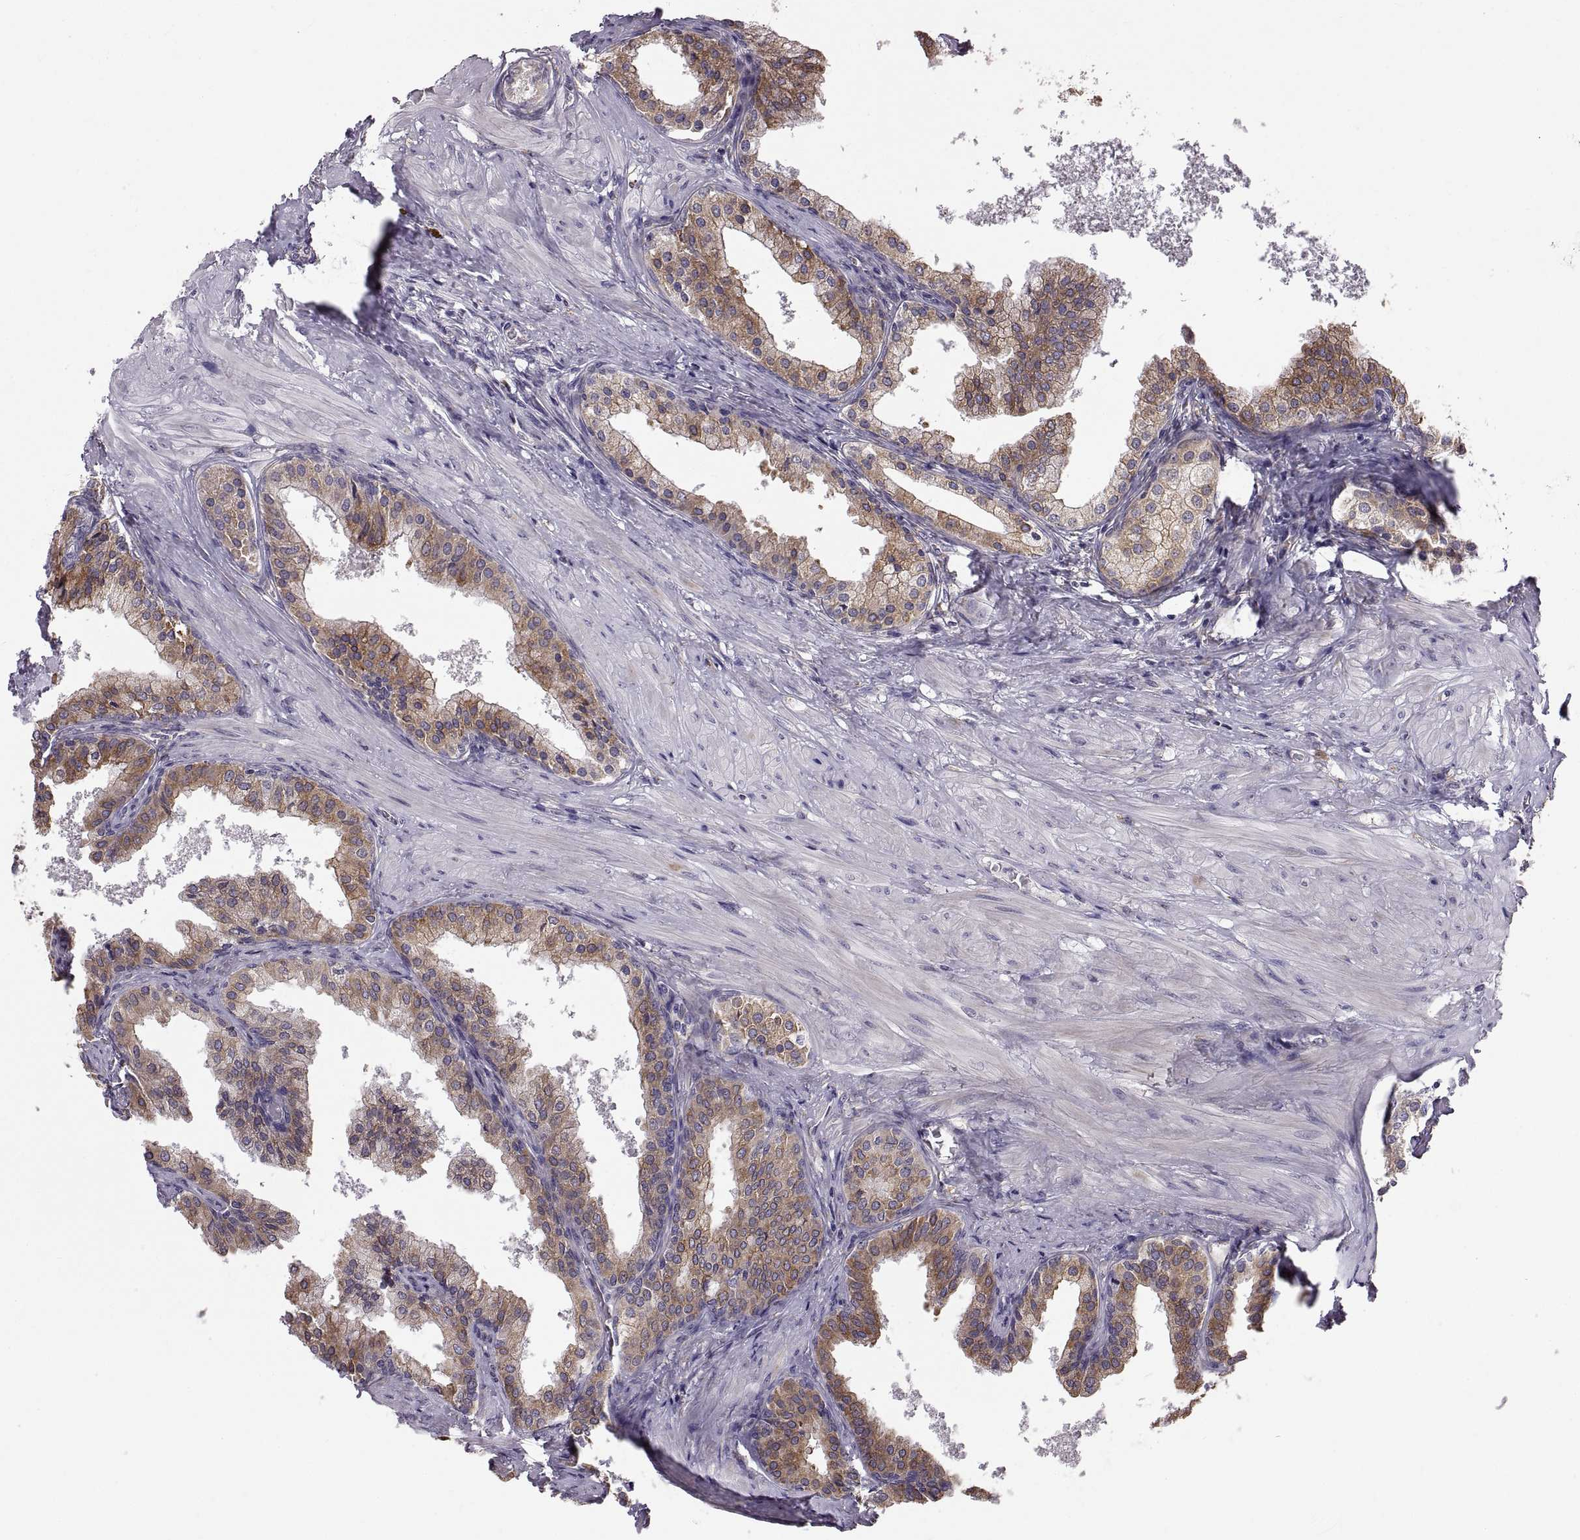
{"staining": {"intensity": "moderate", "quantity": "25%-75%", "location": "cytoplasmic/membranous"}, "tissue": "prostate cancer", "cell_type": "Tumor cells", "image_type": "cancer", "snomed": [{"axis": "morphology", "description": "Adenocarcinoma, Low grade"}, {"axis": "topography", "description": "Prostate"}], "caption": "An IHC image of tumor tissue is shown. Protein staining in brown shows moderate cytoplasmic/membranous positivity in prostate cancer within tumor cells. The staining was performed using DAB (3,3'-diaminobenzidine) to visualize the protein expression in brown, while the nuclei were stained in blue with hematoxylin (Magnification: 20x).", "gene": "PLEKHB2", "patient": {"sex": "male", "age": 56}}